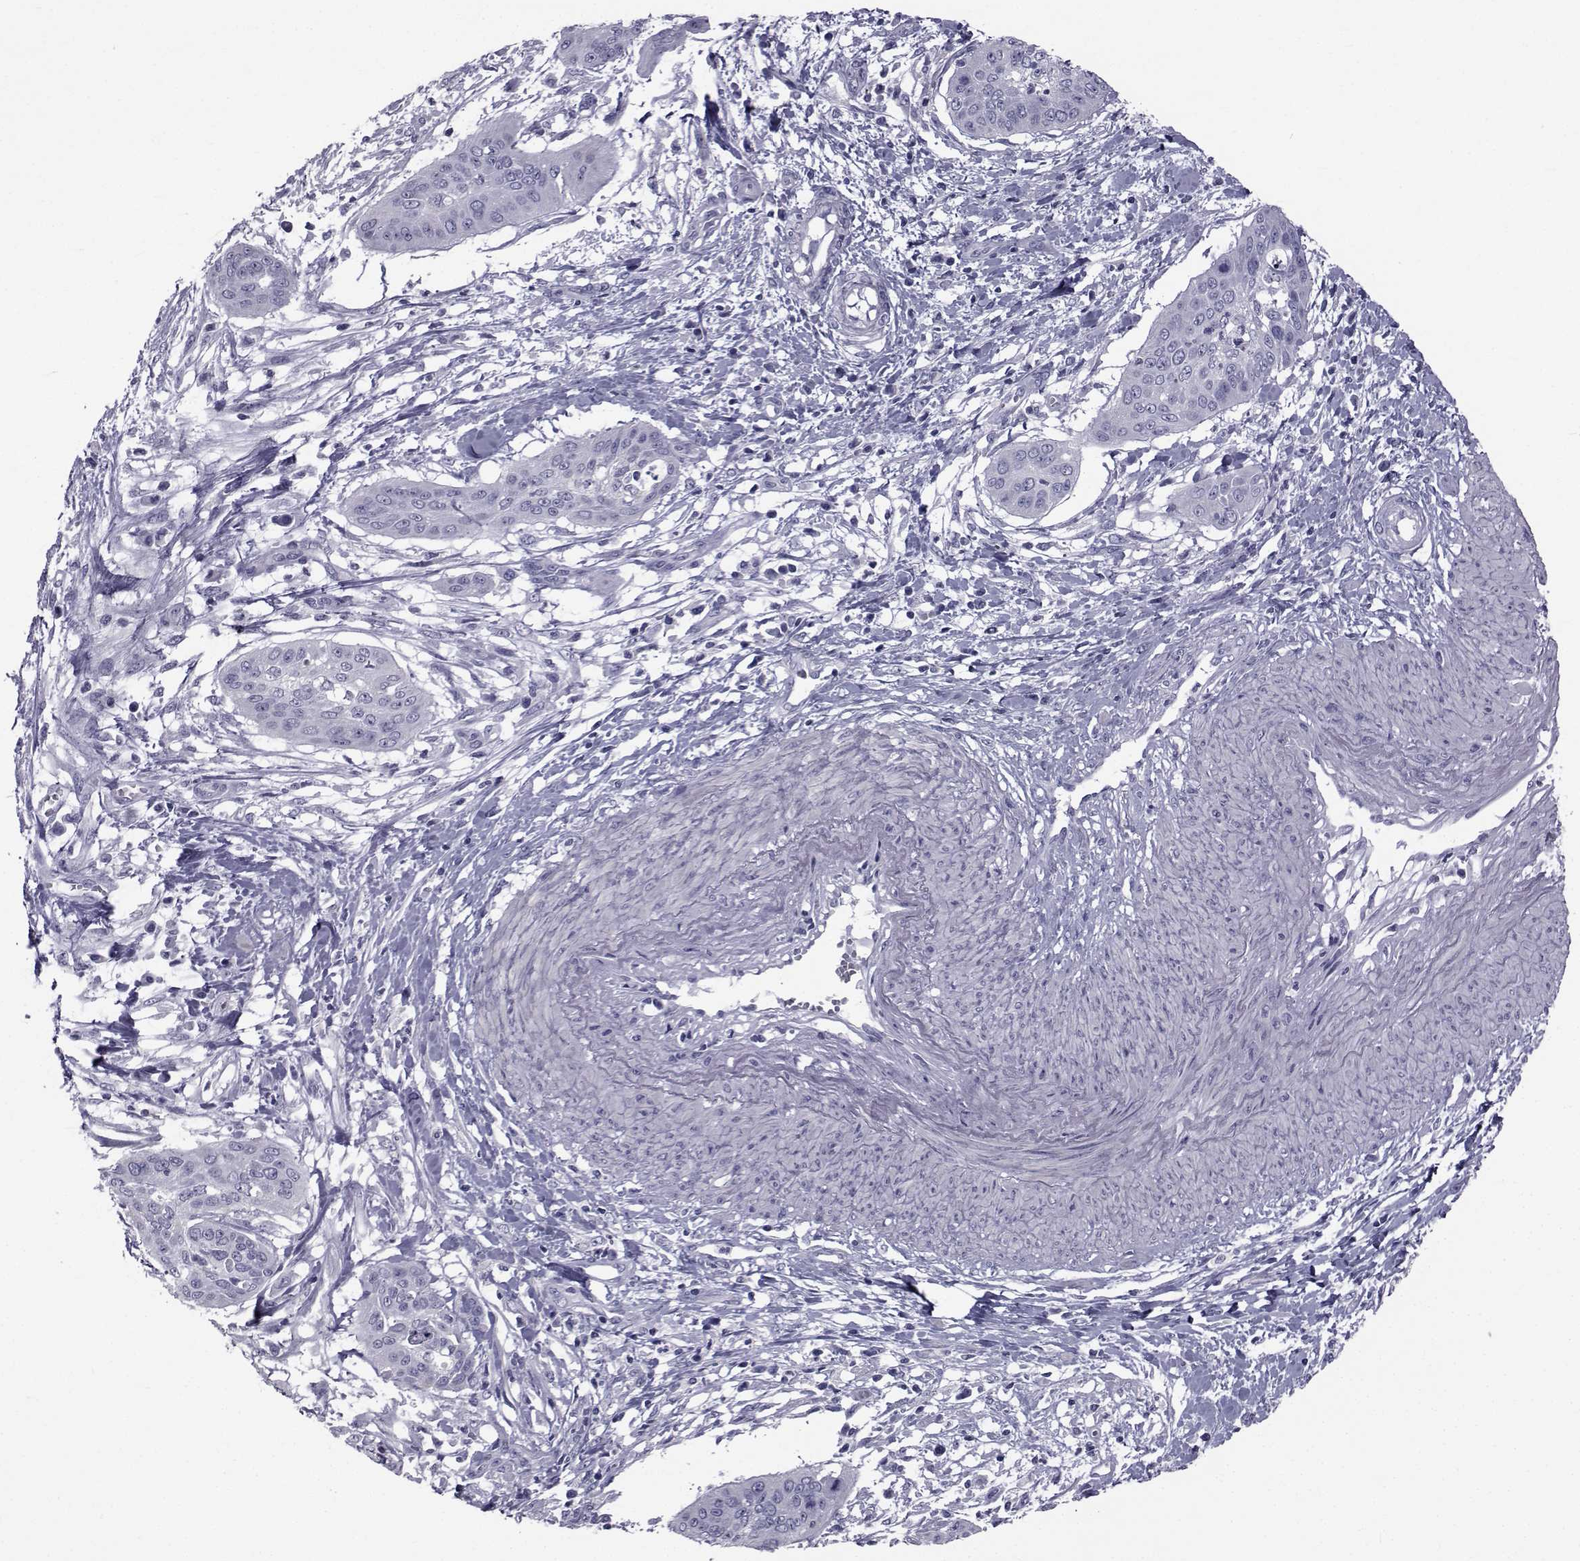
{"staining": {"intensity": "negative", "quantity": "none", "location": "none"}, "tissue": "cervical cancer", "cell_type": "Tumor cells", "image_type": "cancer", "snomed": [{"axis": "morphology", "description": "Squamous cell carcinoma, NOS"}, {"axis": "topography", "description": "Cervix"}], "caption": "Immunohistochemistry image of cervical cancer (squamous cell carcinoma) stained for a protein (brown), which exhibits no staining in tumor cells.", "gene": "FDXR", "patient": {"sex": "female", "age": 39}}